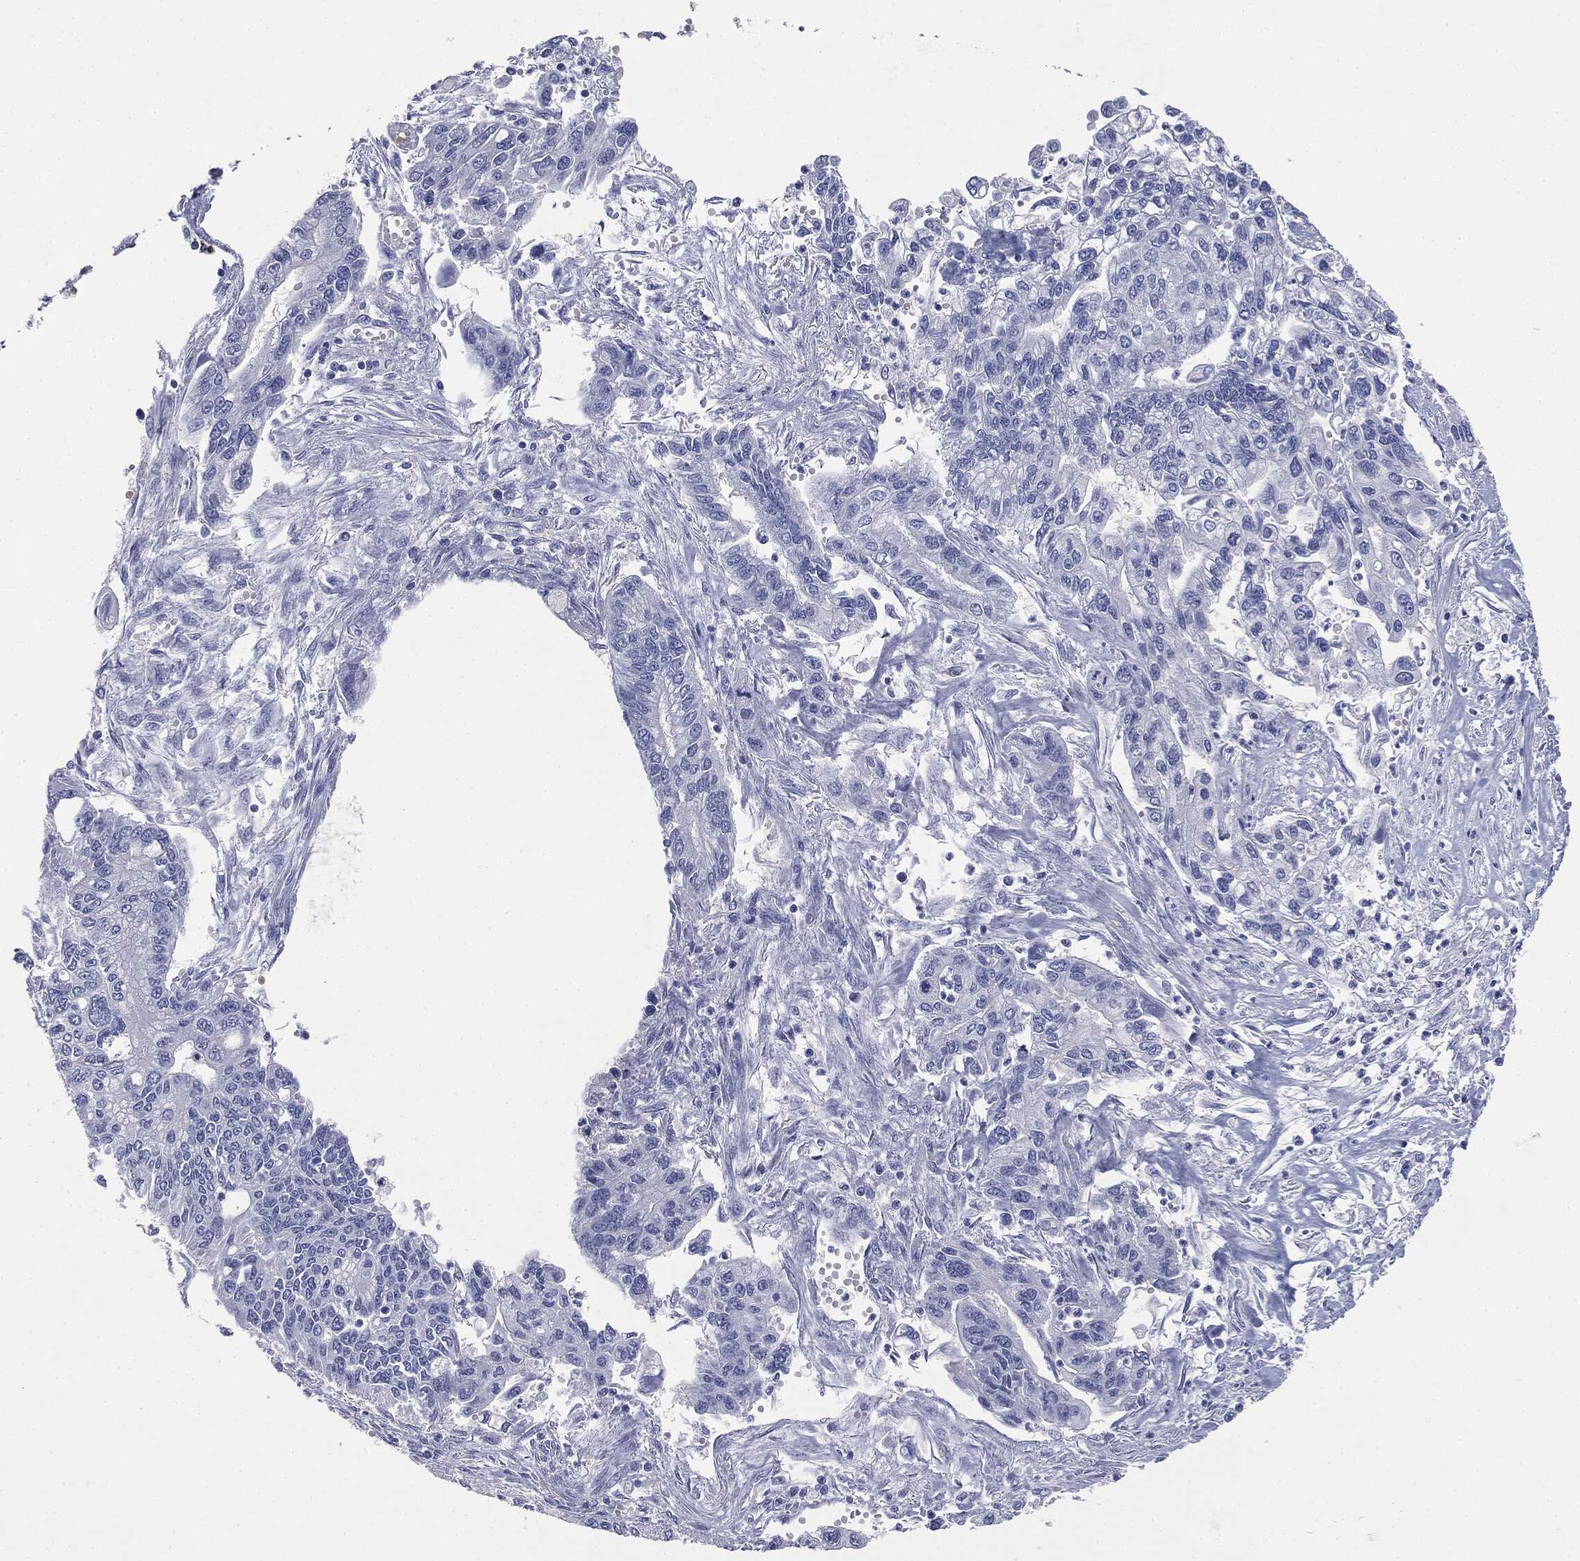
{"staining": {"intensity": "negative", "quantity": "none", "location": "none"}, "tissue": "pancreatic cancer", "cell_type": "Tumor cells", "image_type": "cancer", "snomed": [{"axis": "morphology", "description": "Adenocarcinoma, NOS"}, {"axis": "topography", "description": "Pancreas"}], "caption": "Tumor cells show no significant protein expression in pancreatic adenocarcinoma.", "gene": "ATP2A1", "patient": {"sex": "male", "age": 62}}